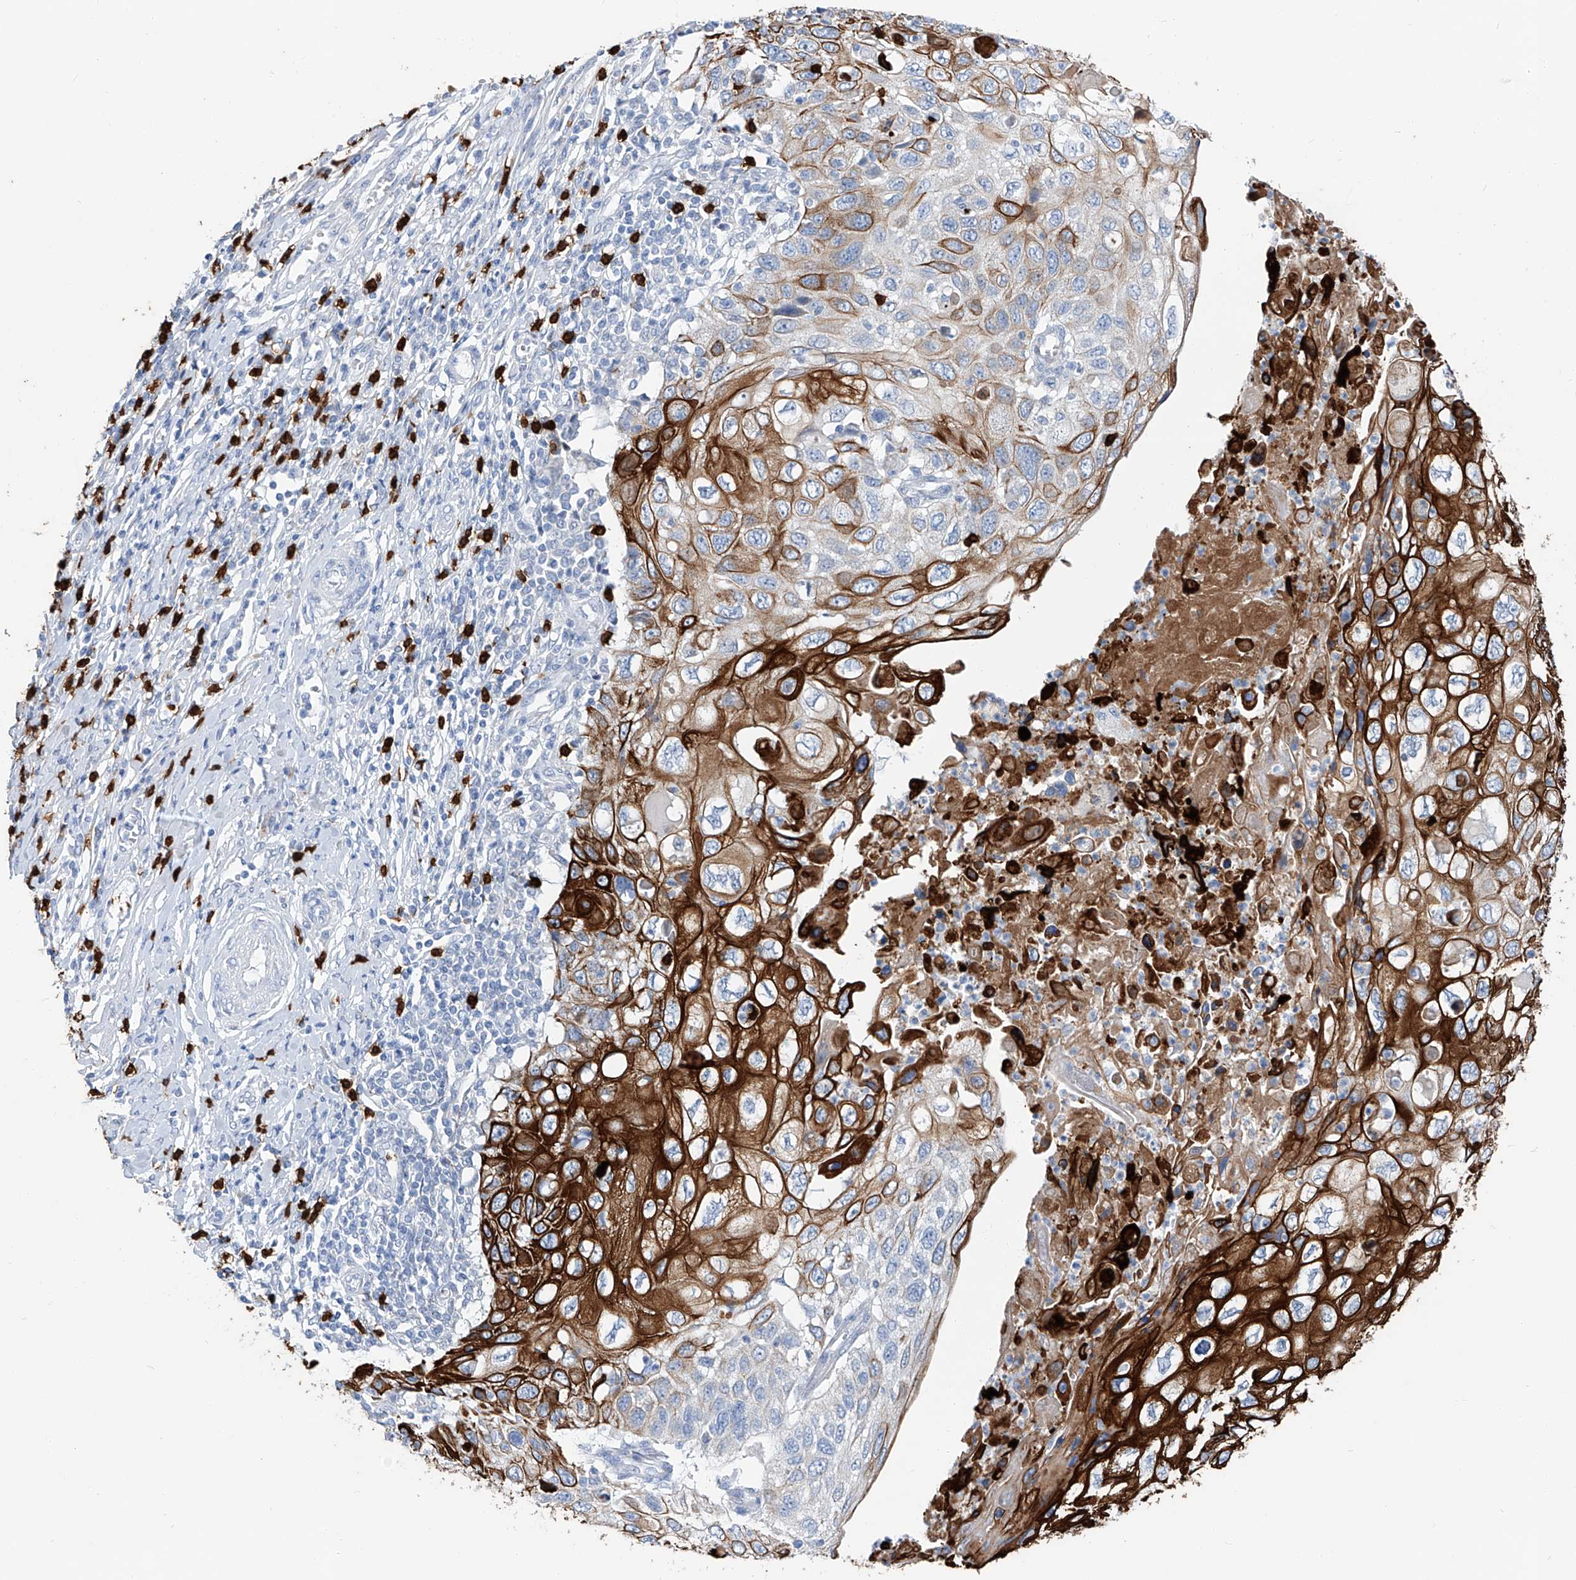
{"staining": {"intensity": "strong", "quantity": "25%-75%", "location": "cytoplasmic/membranous"}, "tissue": "cervical cancer", "cell_type": "Tumor cells", "image_type": "cancer", "snomed": [{"axis": "morphology", "description": "Squamous cell carcinoma, NOS"}, {"axis": "topography", "description": "Cervix"}], "caption": "Immunohistochemistry photomicrograph of human squamous cell carcinoma (cervical) stained for a protein (brown), which reveals high levels of strong cytoplasmic/membranous positivity in approximately 25%-75% of tumor cells.", "gene": "FRS3", "patient": {"sex": "female", "age": 70}}